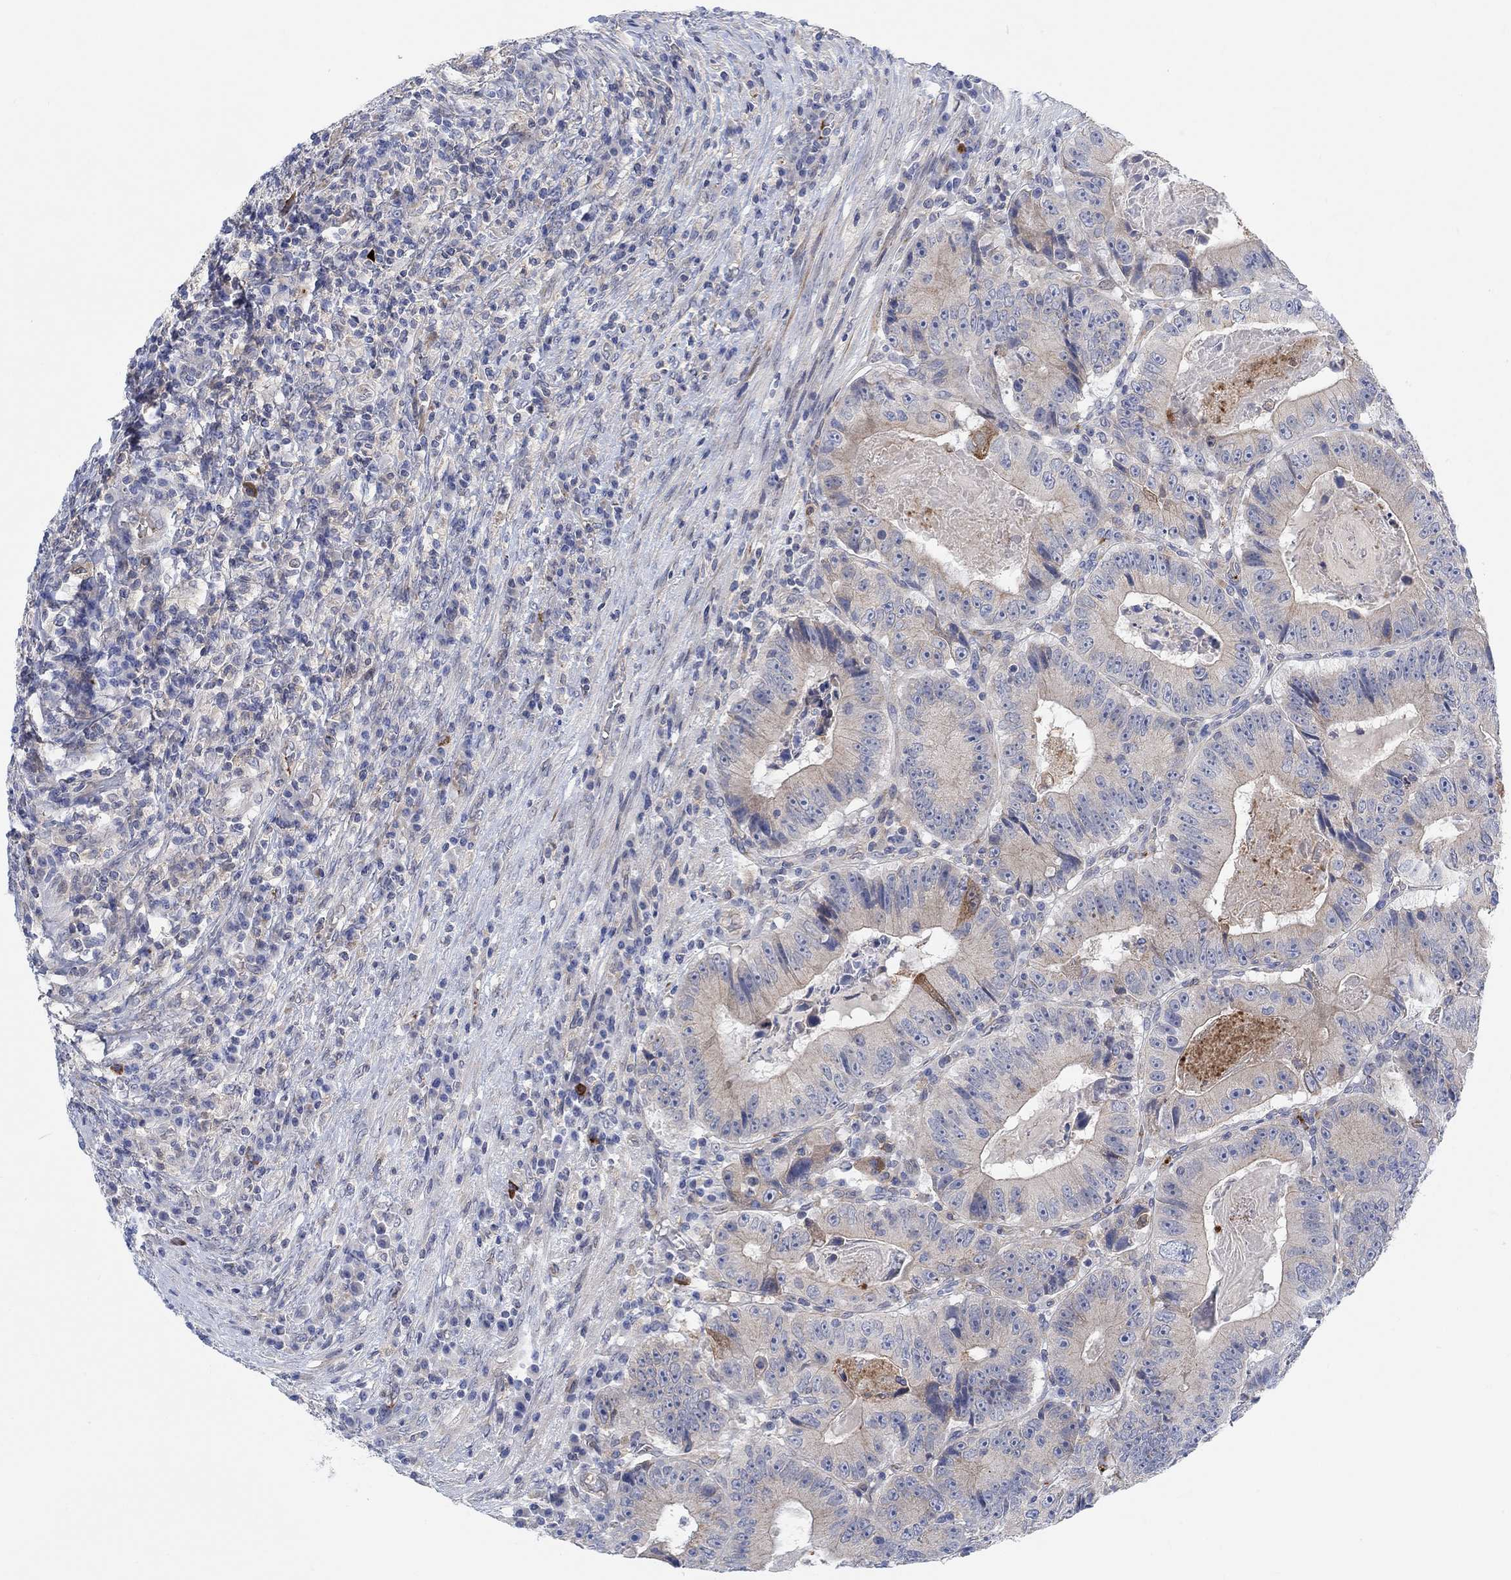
{"staining": {"intensity": "weak", "quantity": "<25%", "location": "cytoplasmic/membranous"}, "tissue": "colorectal cancer", "cell_type": "Tumor cells", "image_type": "cancer", "snomed": [{"axis": "morphology", "description": "Adenocarcinoma, NOS"}, {"axis": "topography", "description": "Colon"}], "caption": "This is an immunohistochemistry (IHC) image of colorectal cancer. There is no positivity in tumor cells.", "gene": "PMFBP1", "patient": {"sex": "female", "age": 86}}